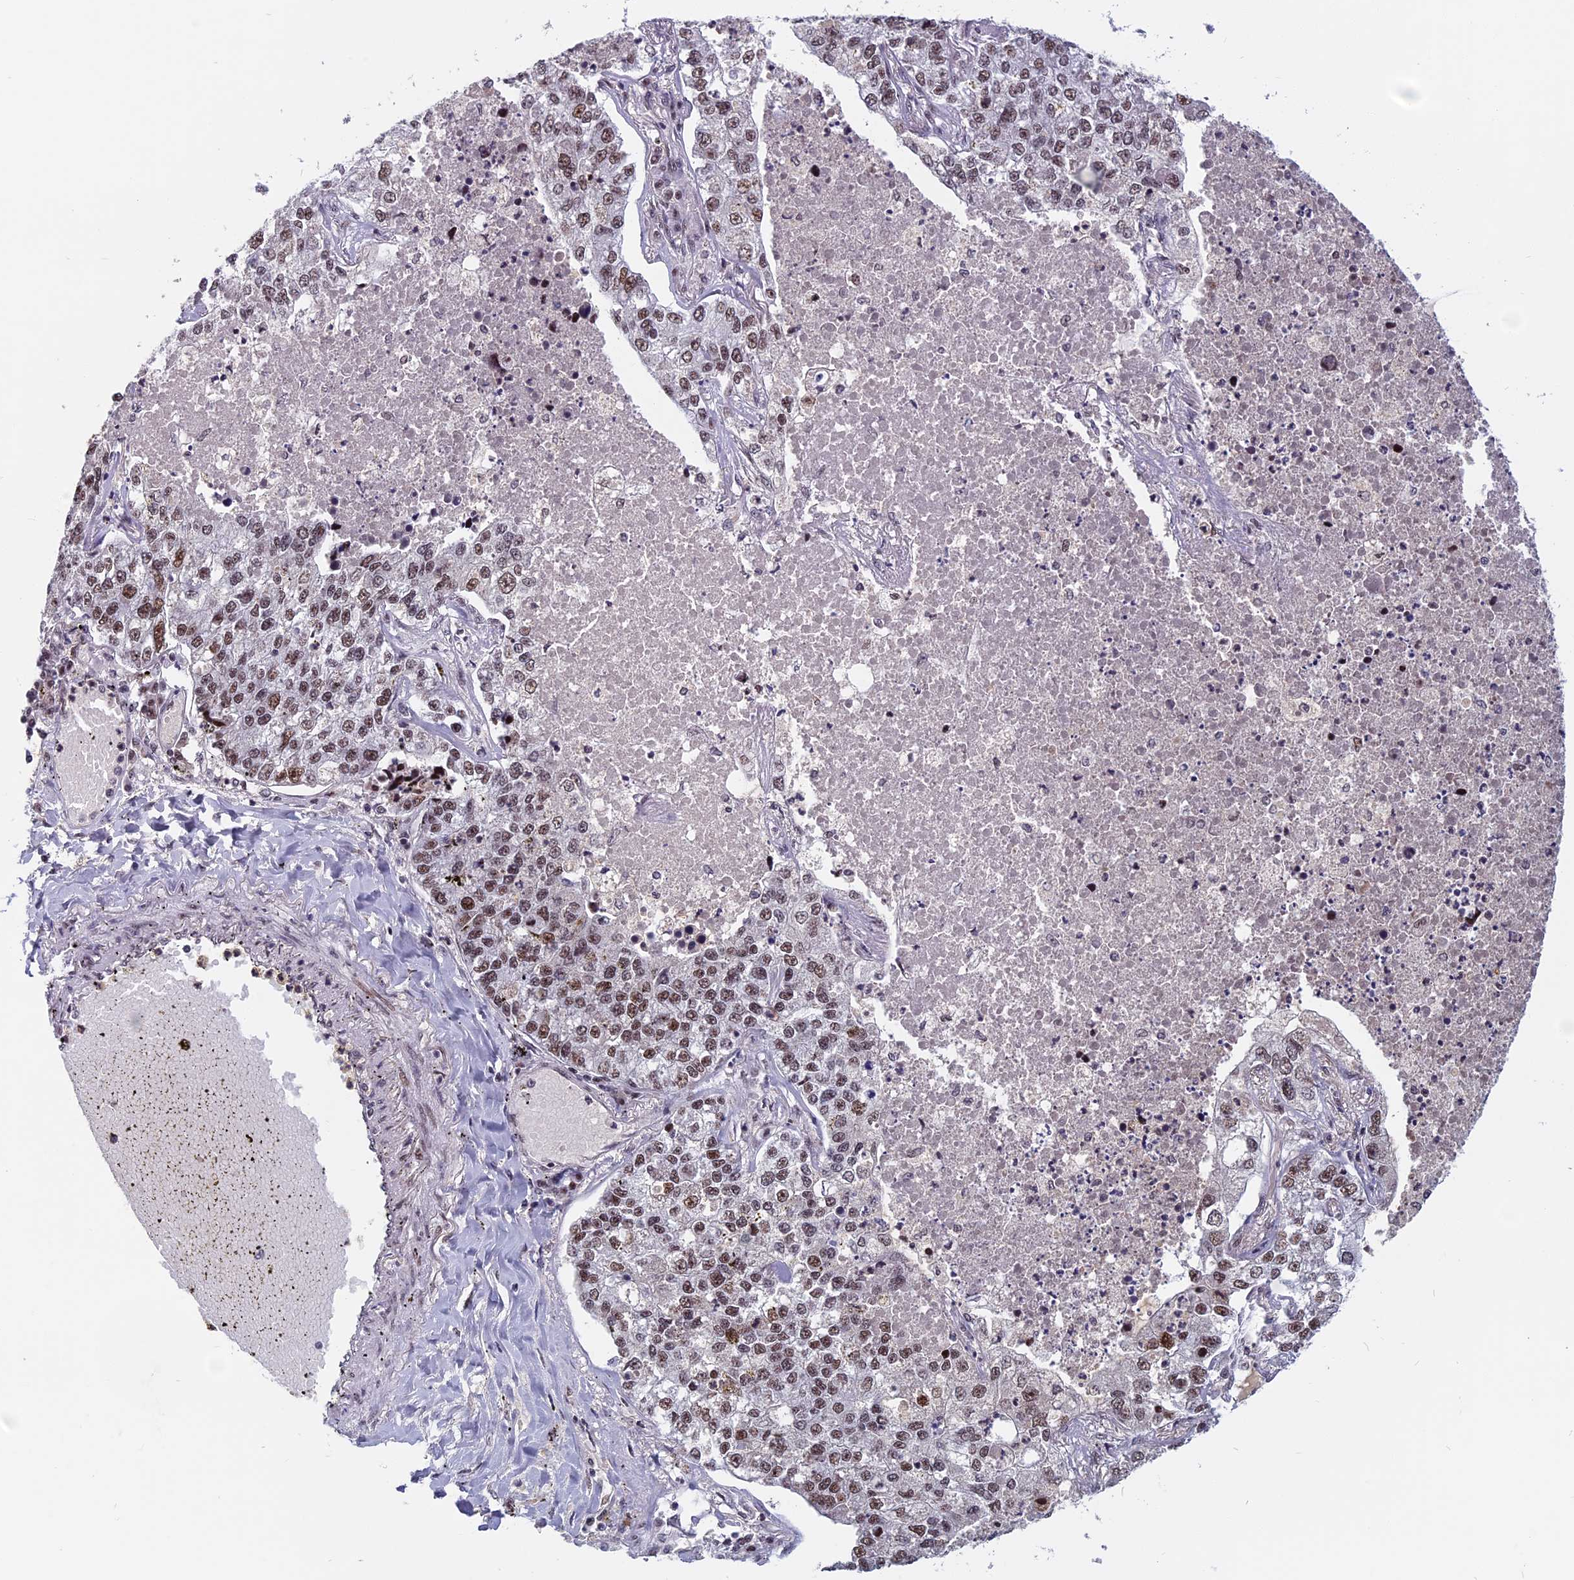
{"staining": {"intensity": "moderate", "quantity": ">75%", "location": "nuclear"}, "tissue": "lung cancer", "cell_type": "Tumor cells", "image_type": "cancer", "snomed": [{"axis": "morphology", "description": "Adenocarcinoma, NOS"}, {"axis": "topography", "description": "Lung"}], "caption": "IHC (DAB) staining of lung adenocarcinoma reveals moderate nuclear protein staining in about >75% of tumor cells.", "gene": "CDC7", "patient": {"sex": "male", "age": 49}}